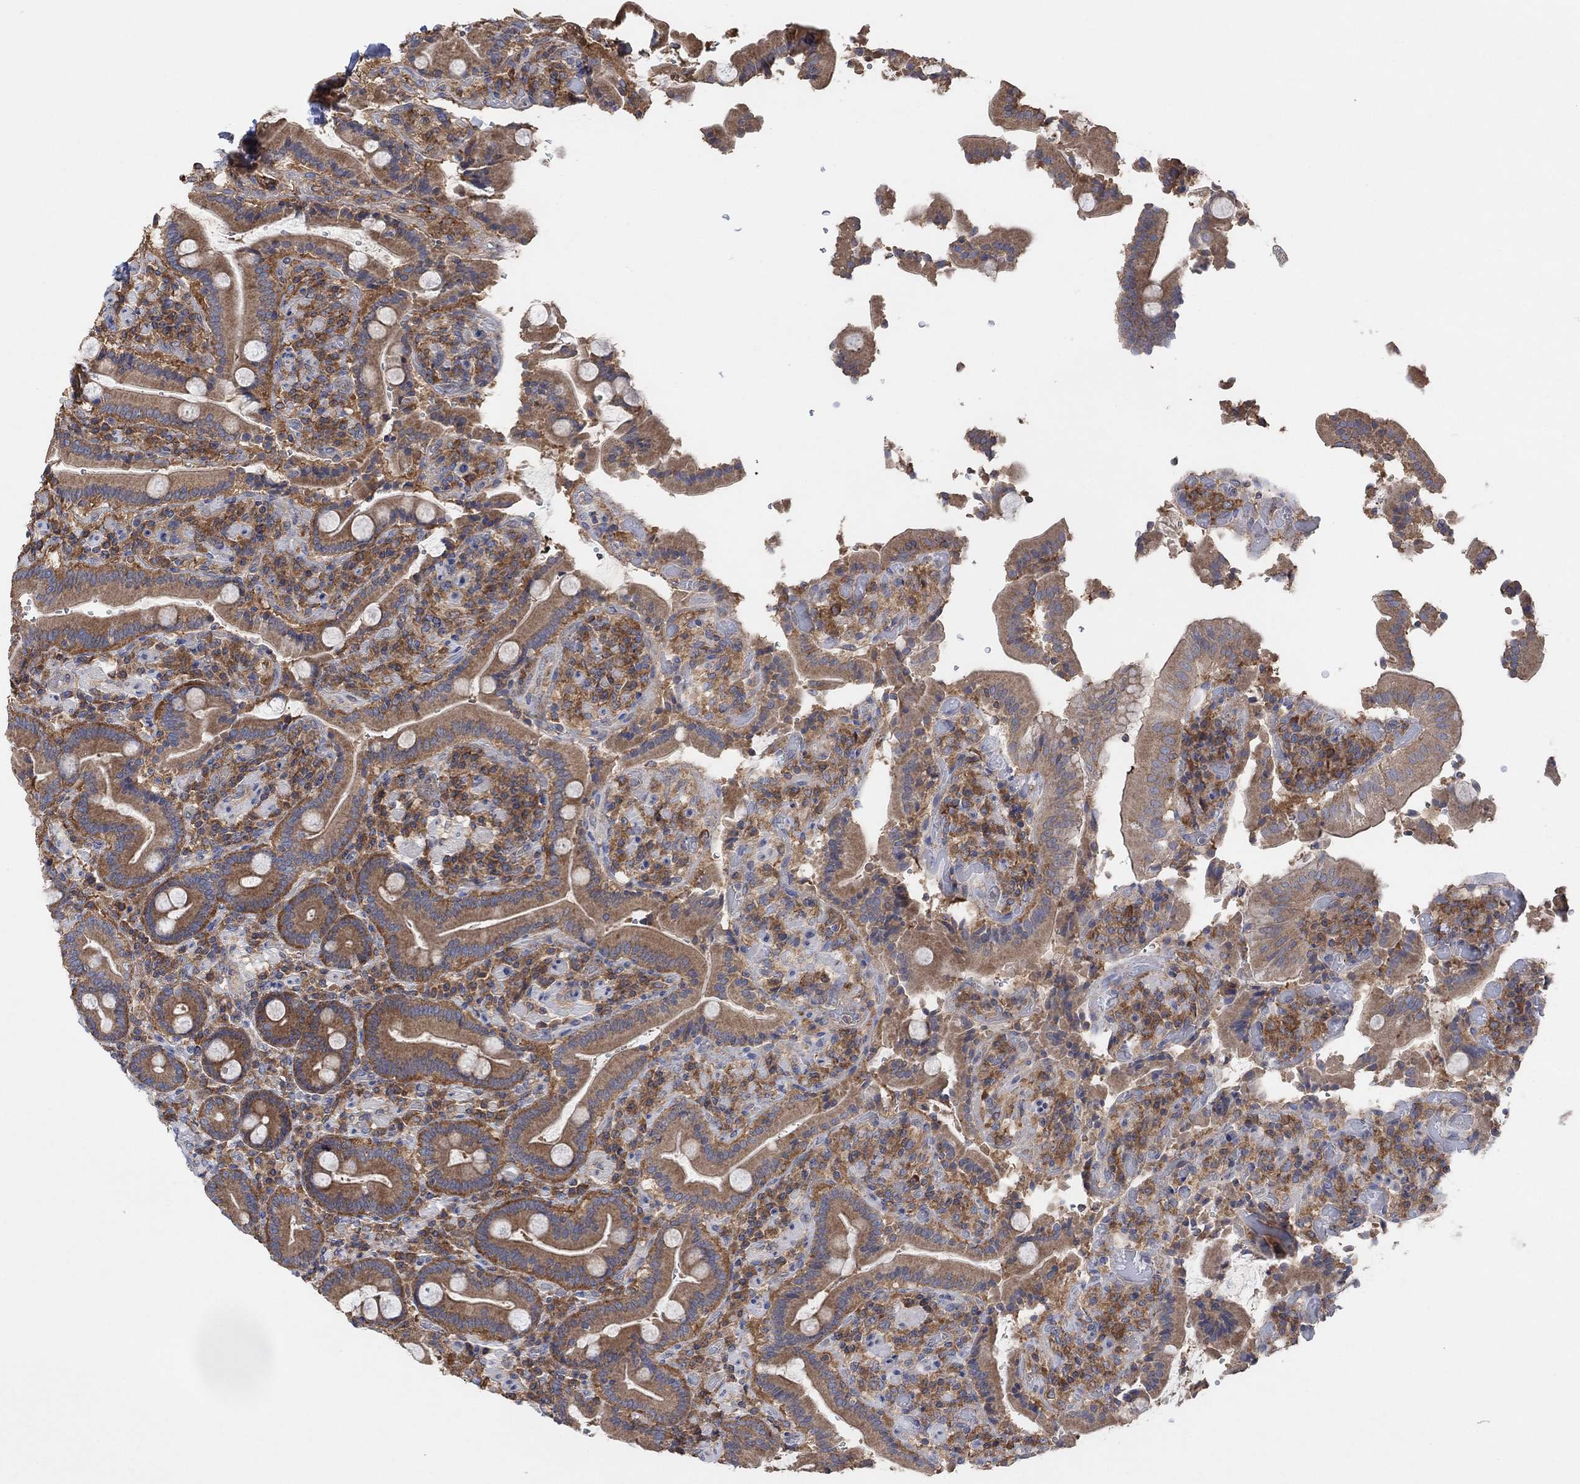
{"staining": {"intensity": "moderate", "quantity": "25%-75%", "location": "cytoplasmic/membranous"}, "tissue": "duodenum", "cell_type": "Glandular cells", "image_type": "normal", "snomed": [{"axis": "morphology", "description": "Normal tissue, NOS"}, {"axis": "topography", "description": "Duodenum"}], "caption": "Benign duodenum shows moderate cytoplasmic/membranous staining in approximately 25%-75% of glandular cells.", "gene": "BLOC1S3", "patient": {"sex": "female", "age": 62}}